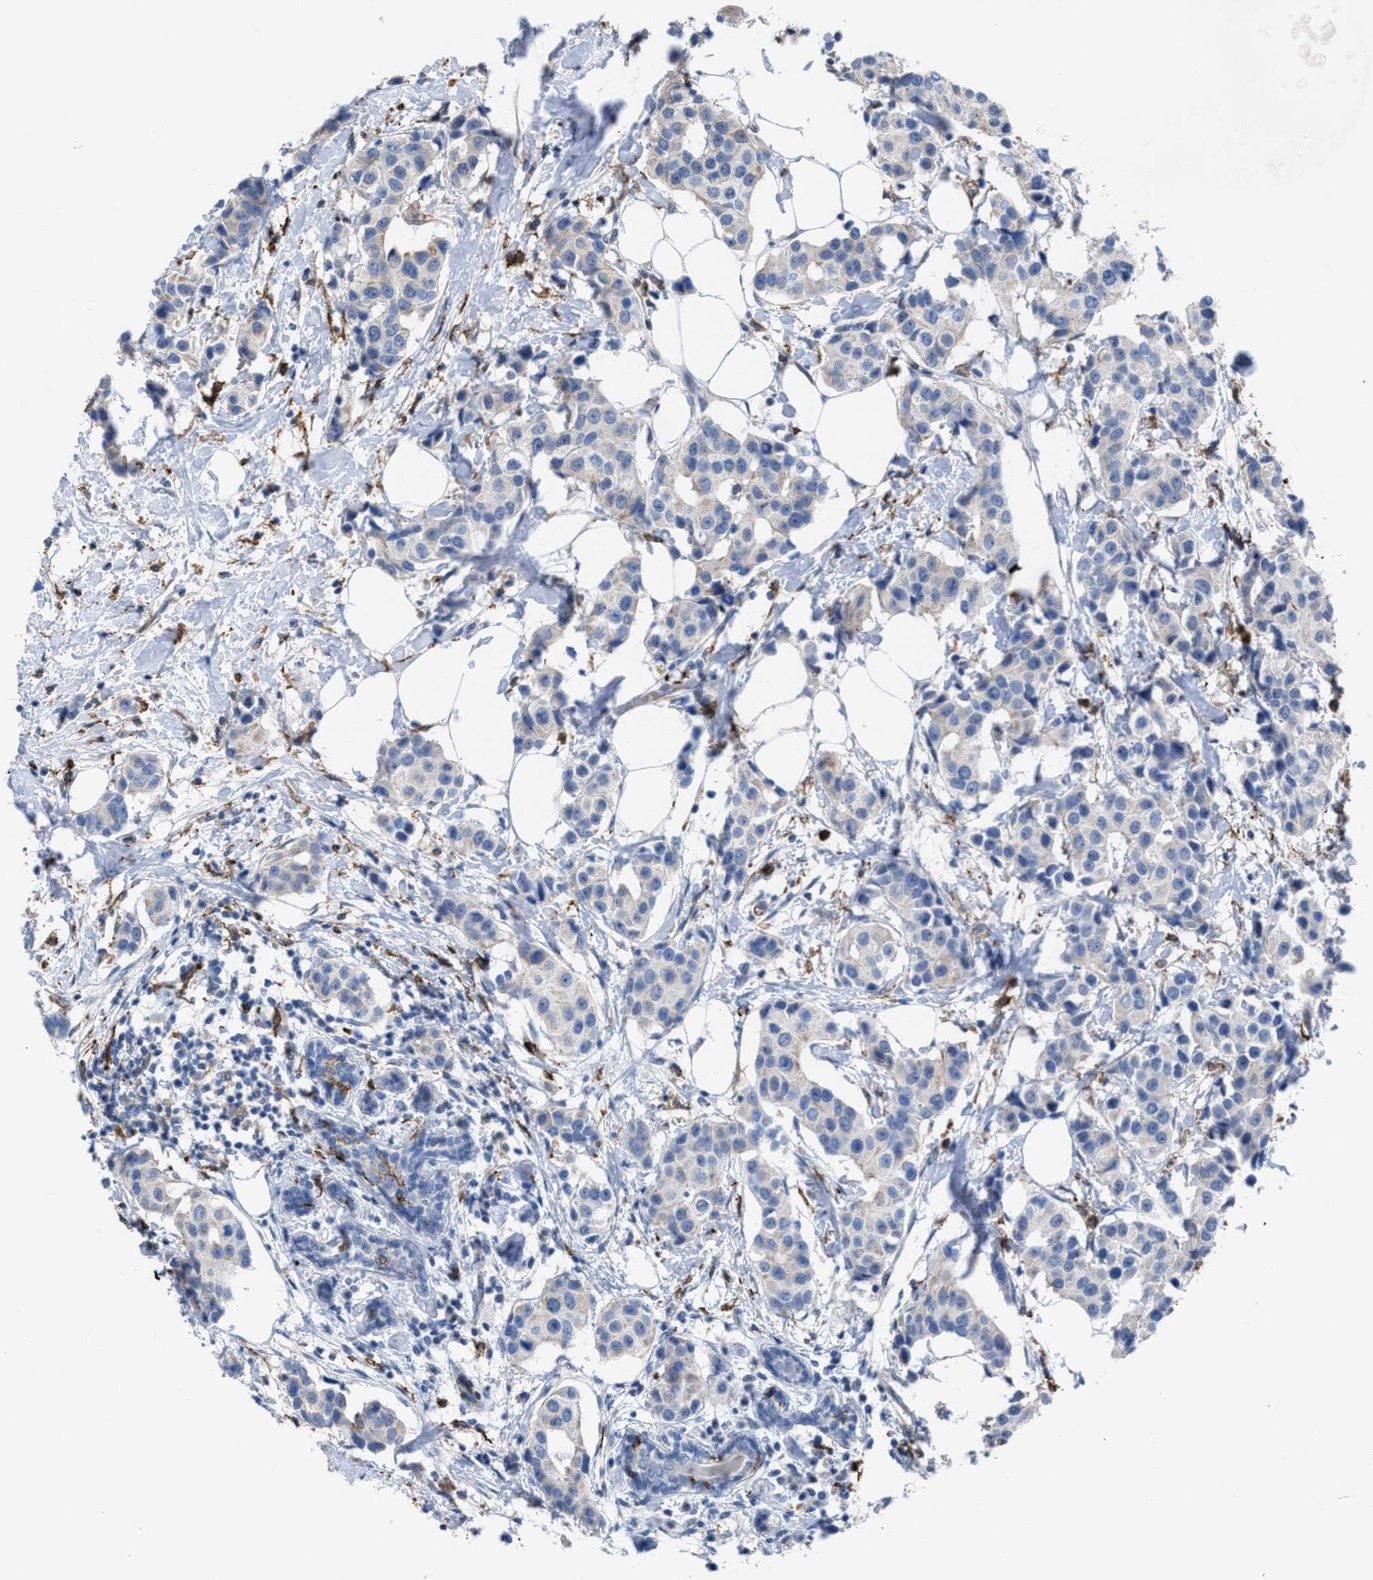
{"staining": {"intensity": "negative", "quantity": "none", "location": "none"}, "tissue": "breast cancer", "cell_type": "Tumor cells", "image_type": "cancer", "snomed": [{"axis": "morphology", "description": "Normal tissue, NOS"}, {"axis": "morphology", "description": "Duct carcinoma"}, {"axis": "topography", "description": "Breast"}], "caption": "An image of intraductal carcinoma (breast) stained for a protein displays no brown staining in tumor cells.", "gene": "SLC47A1", "patient": {"sex": "female", "age": 39}}